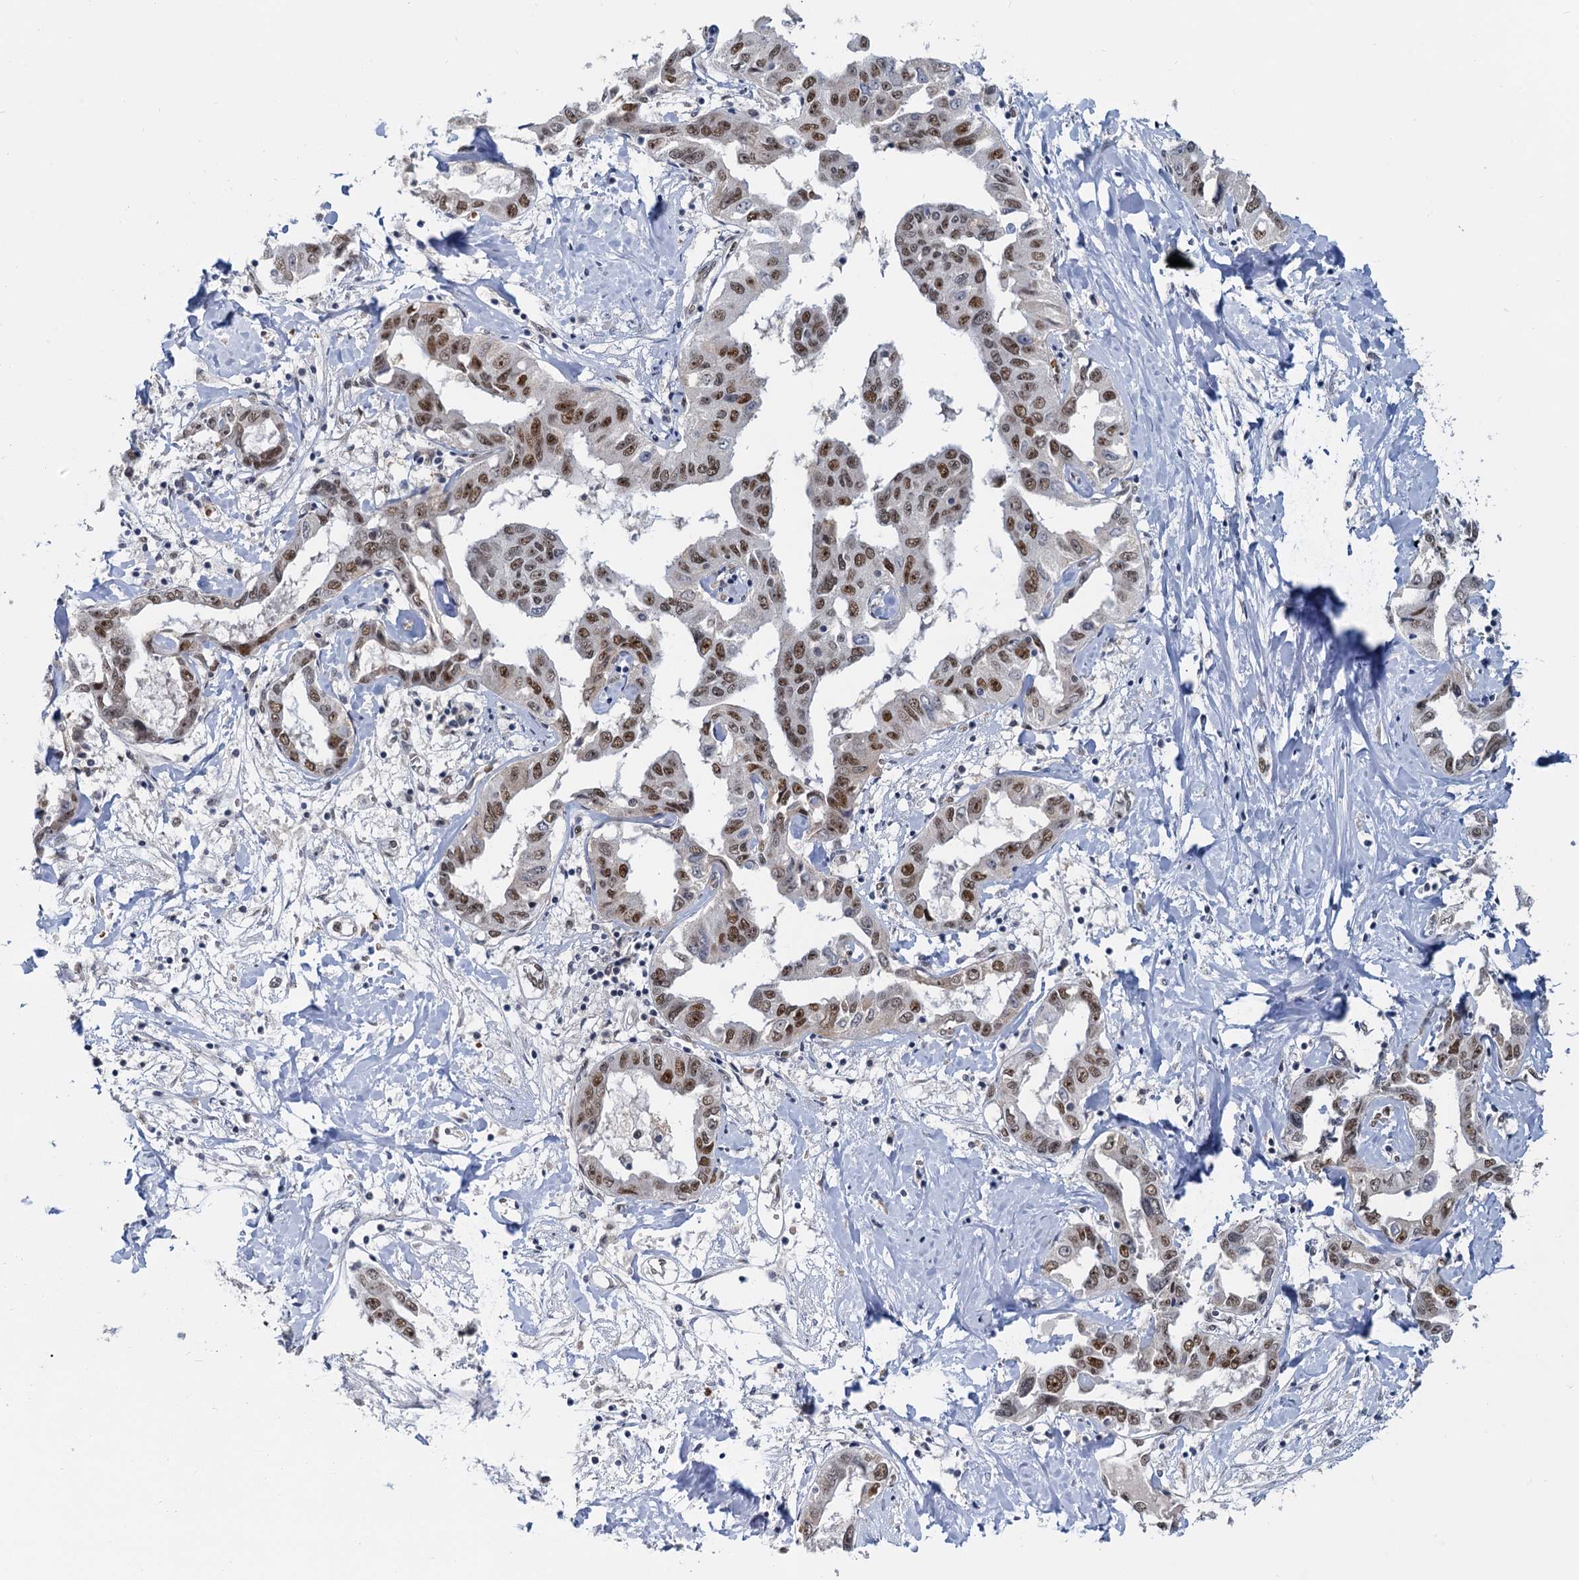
{"staining": {"intensity": "moderate", "quantity": ">75%", "location": "nuclear"}, "tissue": "liver cancer", "cell_type": "Tumor cells", "image_type": "cancer", "snomed": [{"axis": "morphology", "description": "Cholangiocarcinoma"}, {"axis": "topography", "description": "Liver"}], "caption": "Immunohistochemical staining of liver cancer reveals medium levels of moderate nuclear expression in about >75% of tumor cells. Nuclei are stained in blue.", "gene": "RPRD1A", "patient": {"sex": "male", "age": 59}}